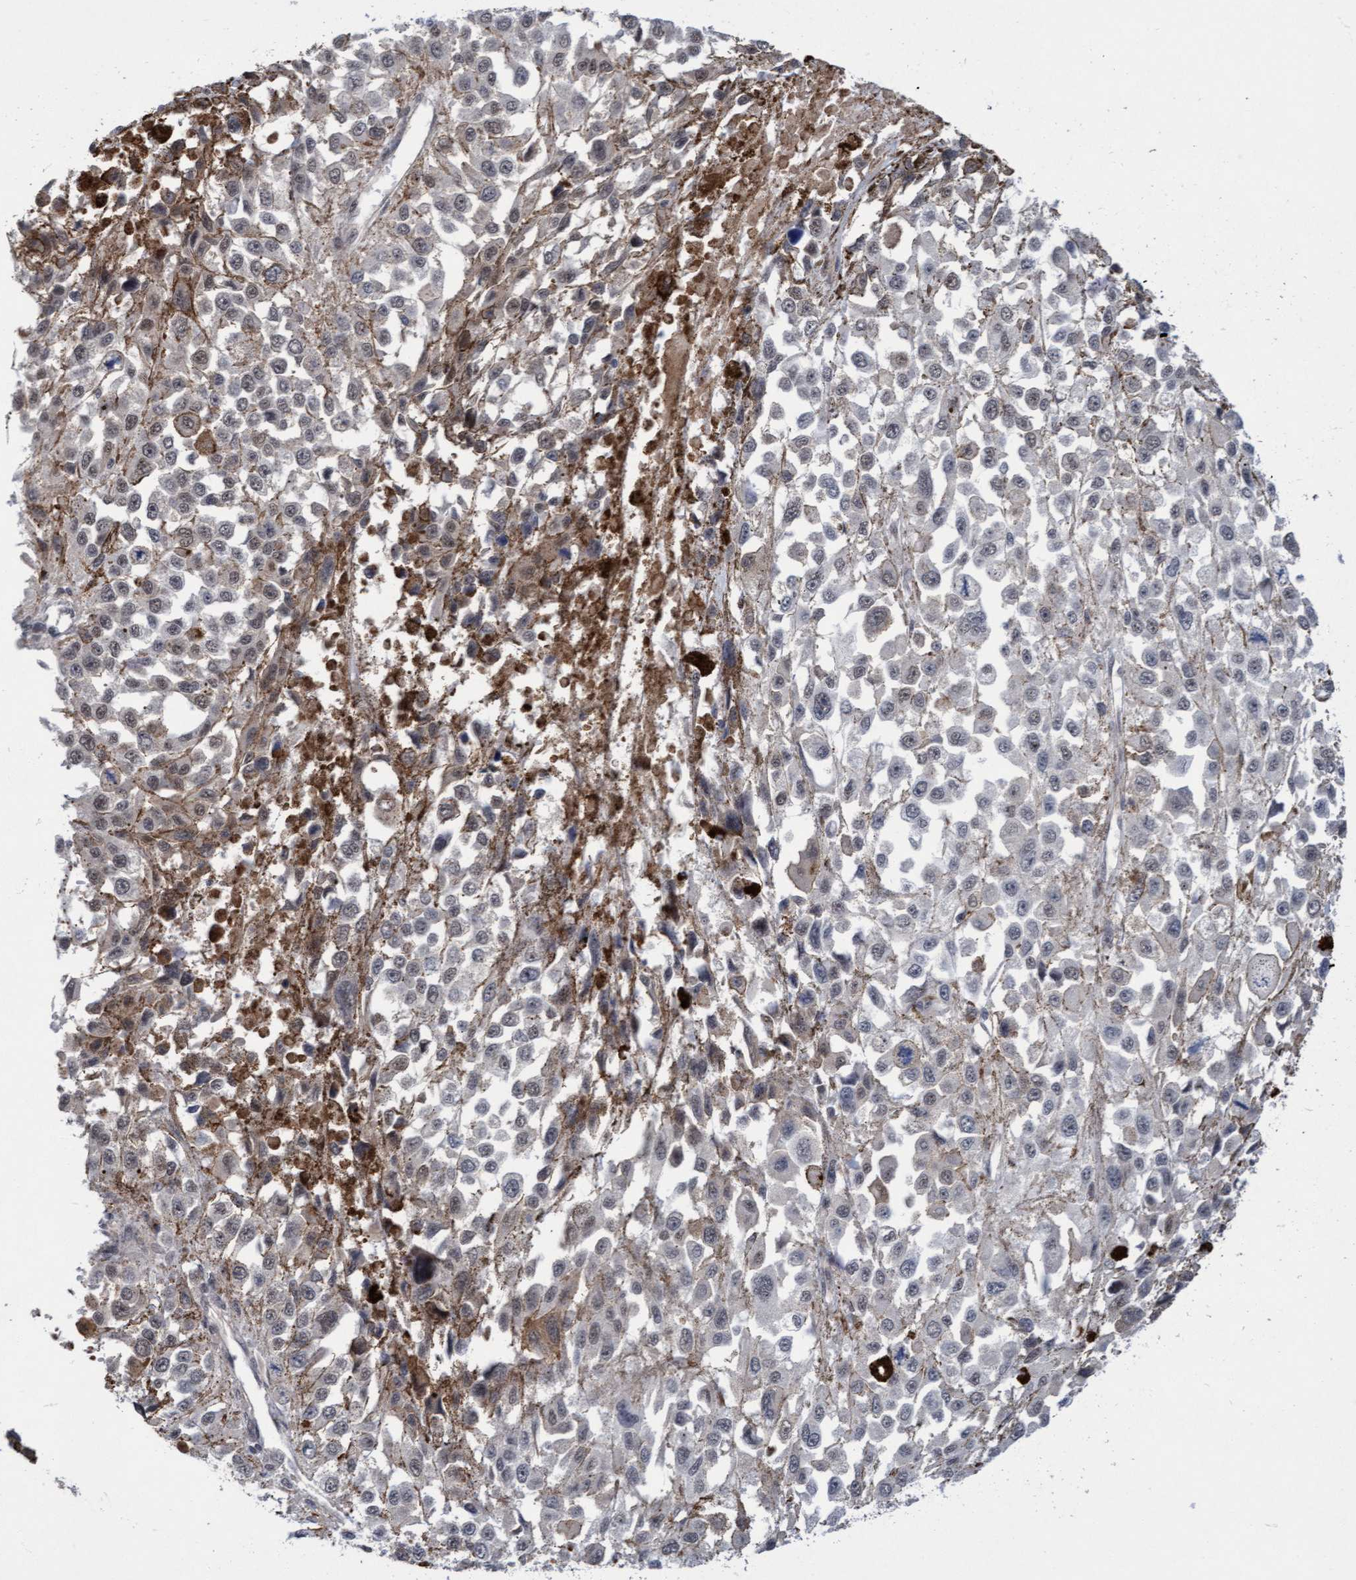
{"staining": {"intensity": "weak", "quantity": "<25%", "location": "cytoplasmic/membranous"}, "tissue": "melanoma", "cell_type": "Tumor cells", "image_type": "cancer", "snomed": [{"axis": "morphology", "description": "Malignant melanoma, Metastatic site"}, {"axis": "topography", "description": "Lymph node"}], "caption": "Immunohistochemical staining of malignant melanoma (metastatic site) displays no significant positivity in tumor cells.", "gene": "RAP1GAP2", "patient": {"sex": "male", "age": 59}}